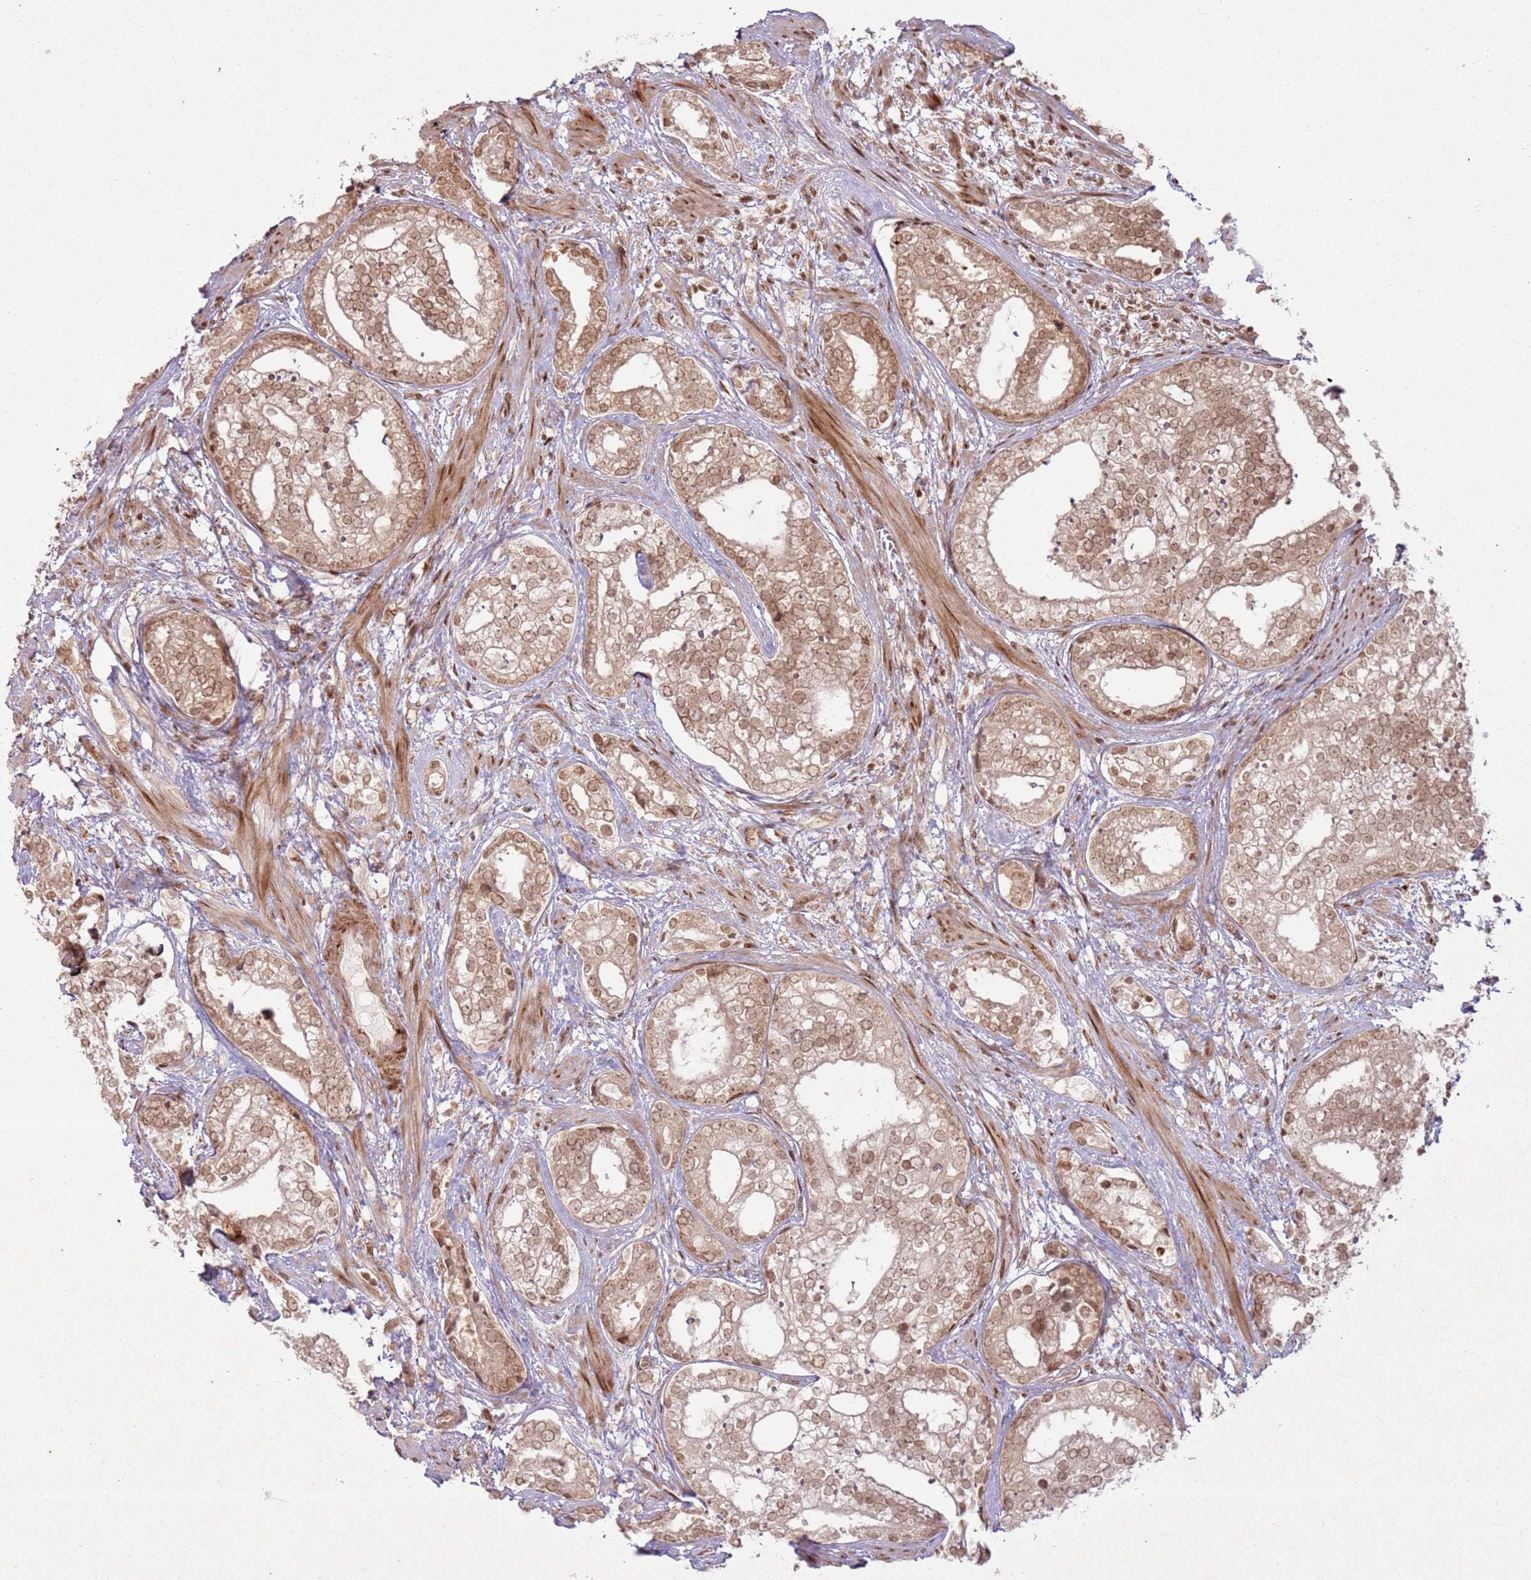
{"staining": {"intensity": "moderate", "quantity": ">75%", "location": "cytoplasmic/membranous,nuclear"}, "tissue": "prostate cancer", "cell_type": "Tumor cells", "image_type": "cancer", "snomed": [{"axis": "morphology", "description": "Adenocarcinoma, High grade"}, {"axis": "topography", "description": "Prostate"}], "caption": "Immunohistochemistry photomicrograph of human prostate high-grade adenocarcinoma stained for a protein (brown), which demonstrates medium levels of moderate cytoplasmic/membranous and nuclear staining in about >75% of tumor cells.", "gene": "KLHL36", "patient": {"sex": "male", "age": 75}}